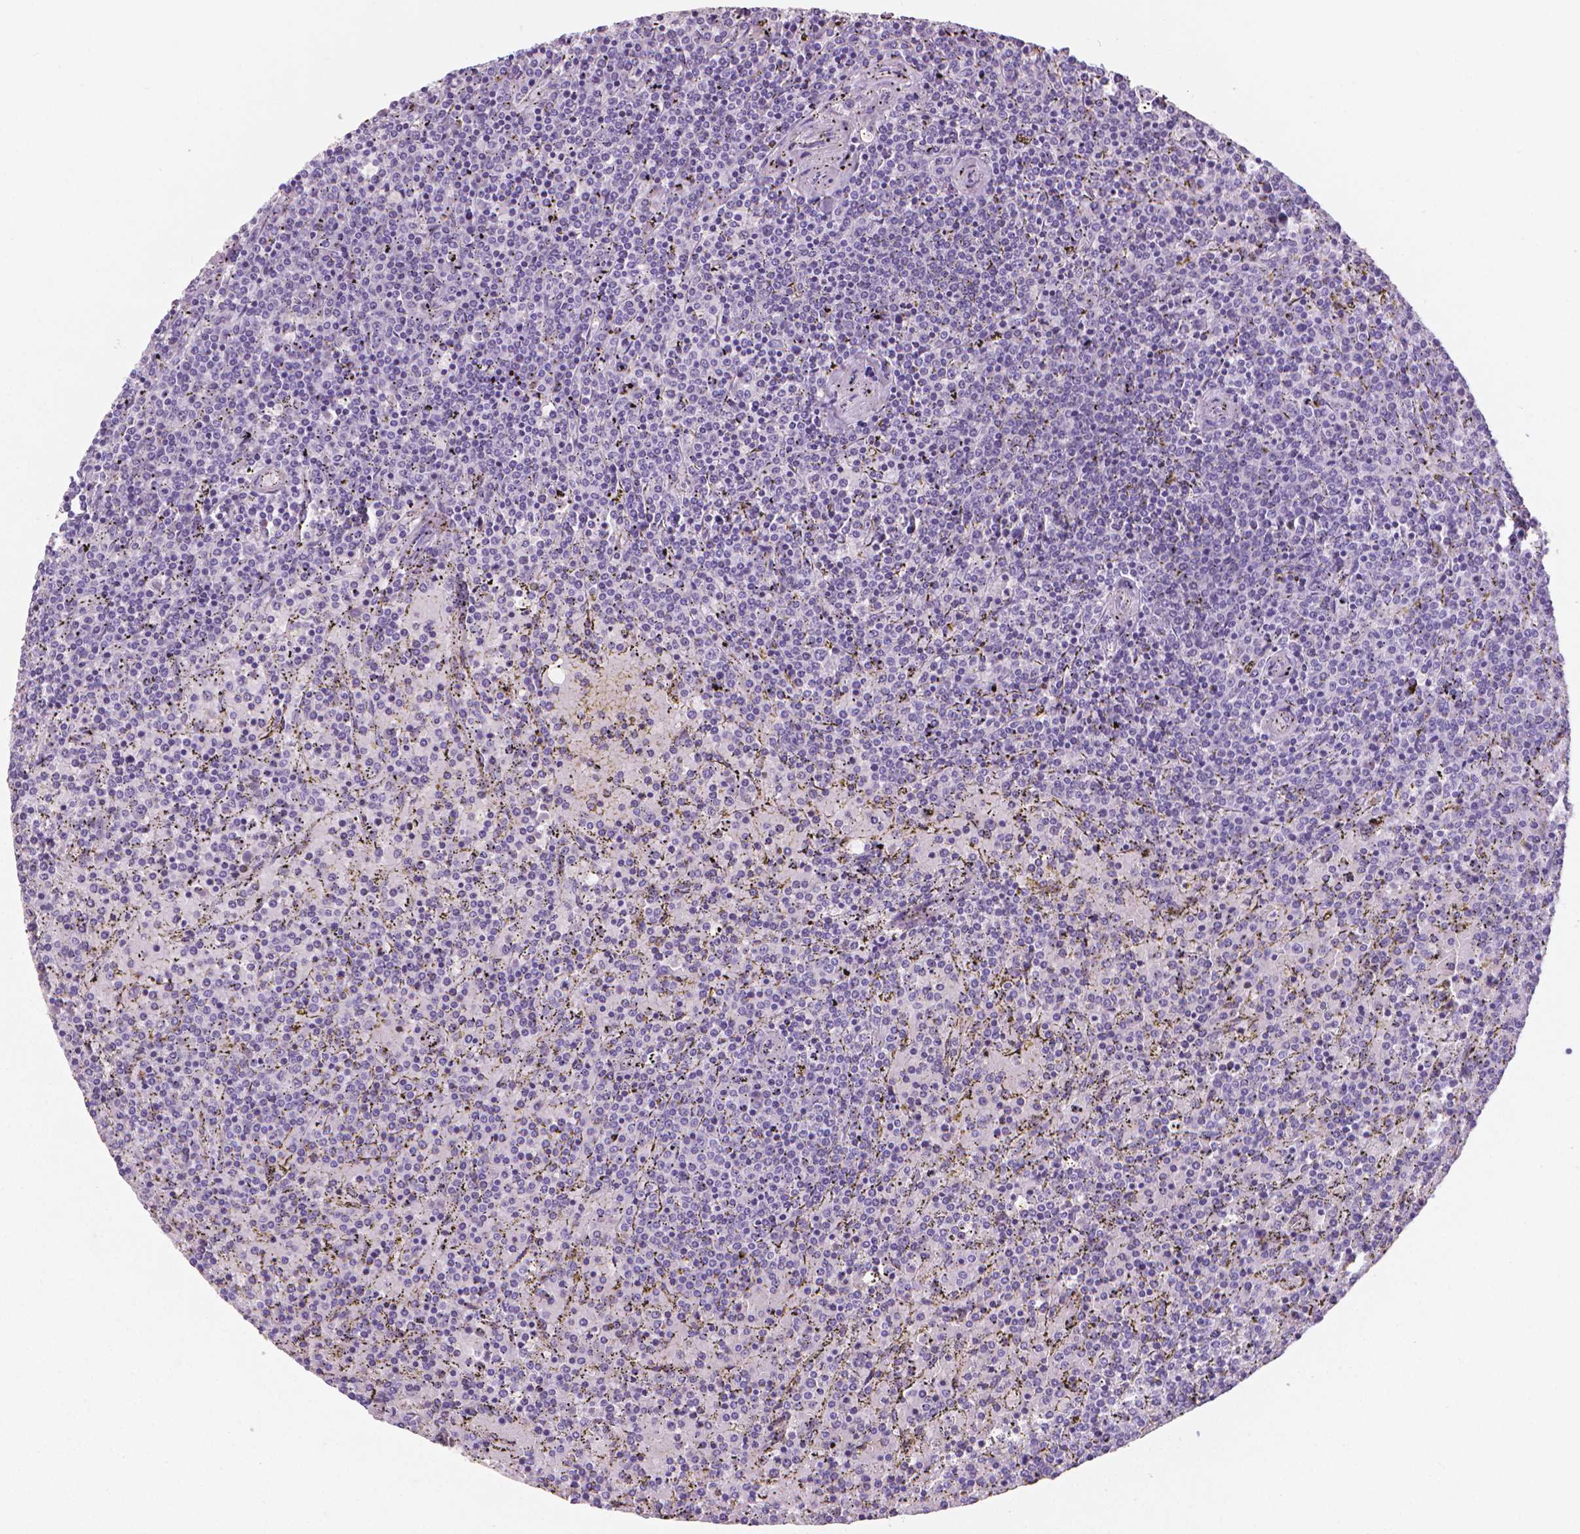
{"staining": {"intensity": "negative", "quantity": "none", "location": "none"}, "tissue": "lymphoma", "cell_type": "Tumor cells", "image_type": "cancer", "snomed": [{"axis": "morphology", "description": "Malignant lymphoma, non-Hodgkin's type, Low grade"}, {"axis": "topography", "description": "Spleen"}], "caption": "Tumor cells are negative for protein expression in human lymphoma.", "gene": "XPNPEP2", "patient": {"sex": "female", "age": 77}}